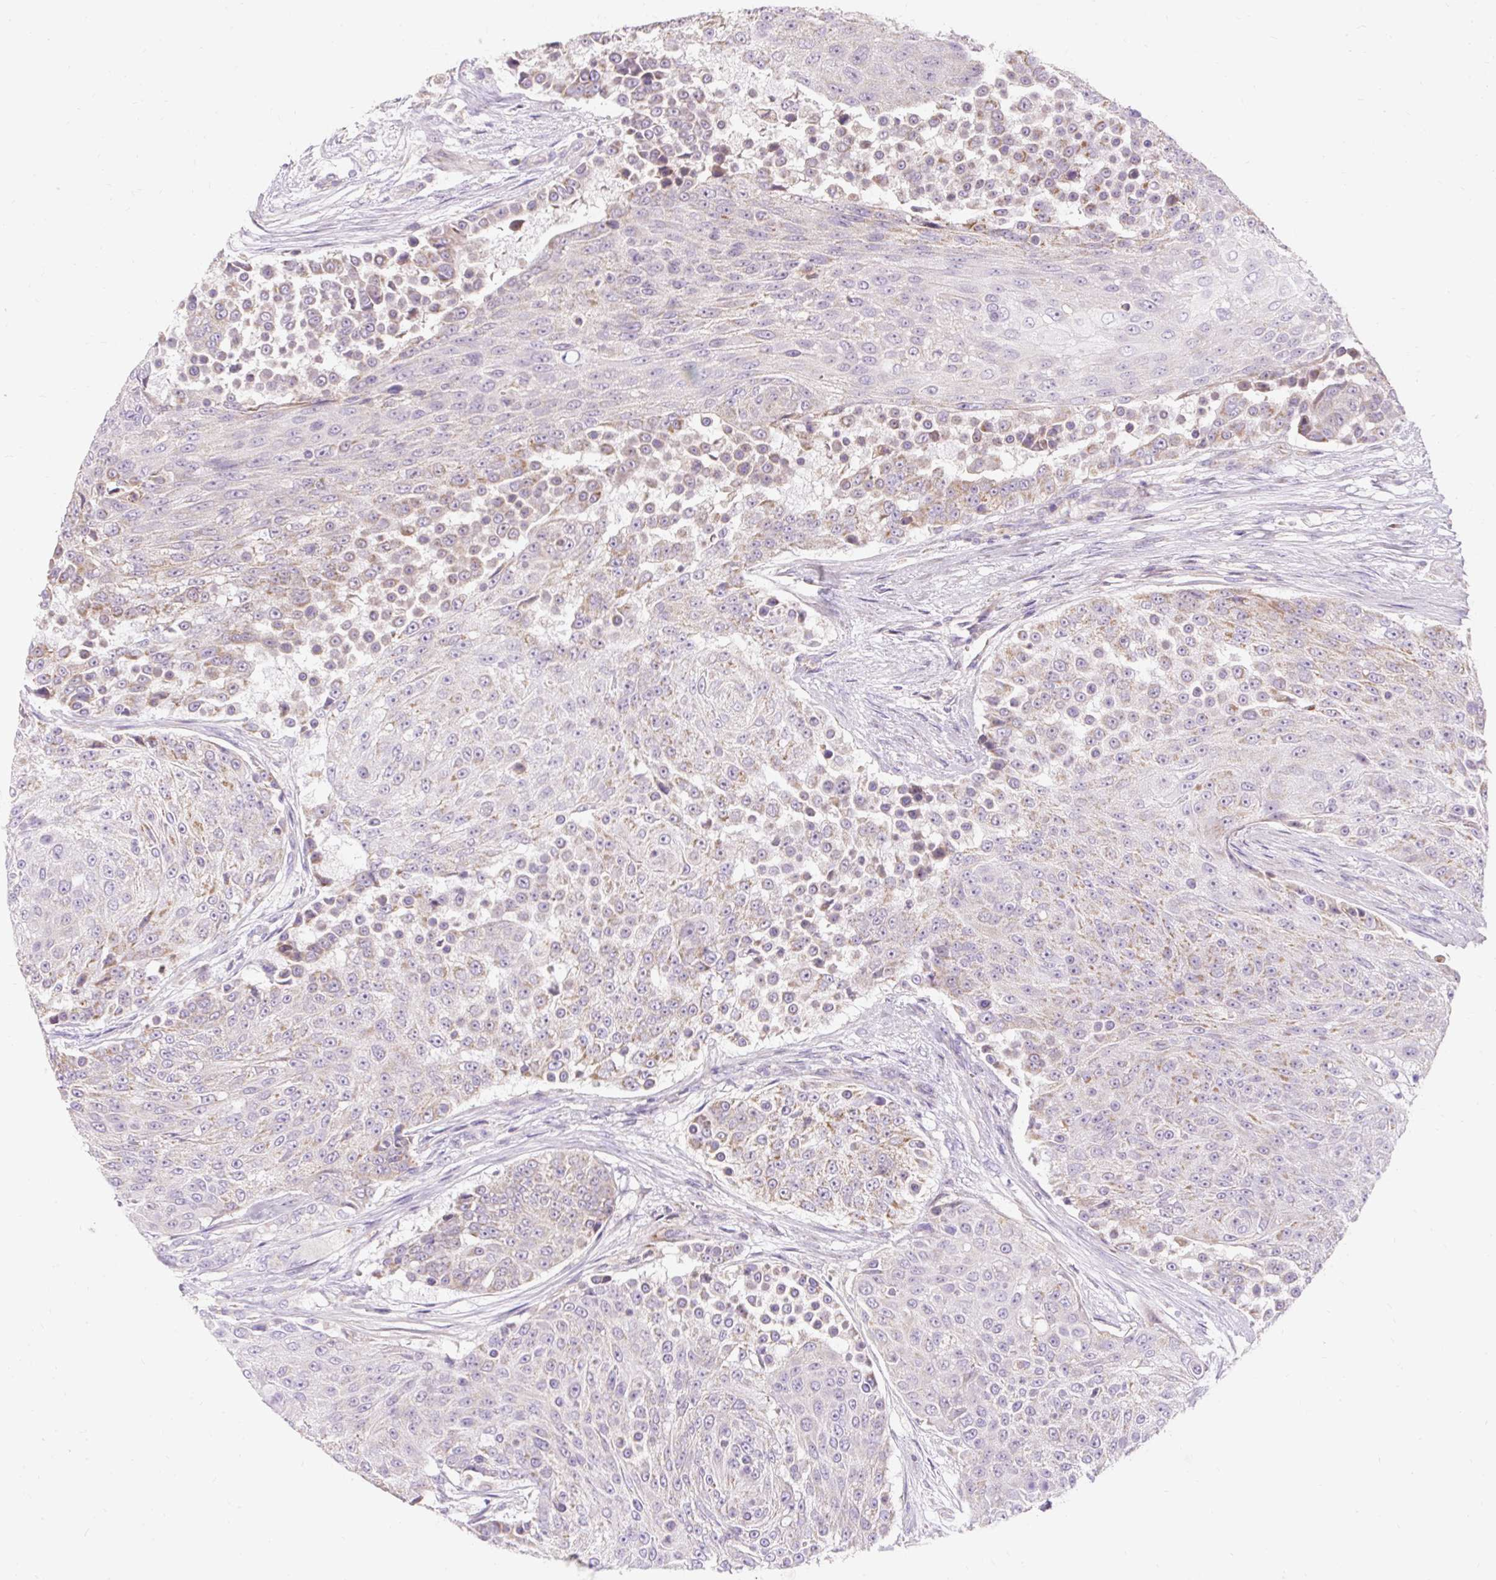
{"staining": {"intensity": "moderate", "quantity": "<25%", "location": "cytoplasmic/membranous"}, "tissue": "urothelial cancer", "cell_type": "Tumor cells", "image_type": "cancer", "snomed": [{"axis": "morphology", "description": "Urothelial carcinoma, High grade"}, {"axis": "topography", "description": "Urinary bladder"}], "caption": "Immunohistochemistry (DAB (3,3'-diaminobenzidine)) staining of urothelial cancer reveals moderate cytoplasmic/membranous protein positivity in approximately <25% of tumor cells. Nuclei are stained in blue.", "gene": "PMAIP1", "patient": {"sex": "female", "age": 63}}